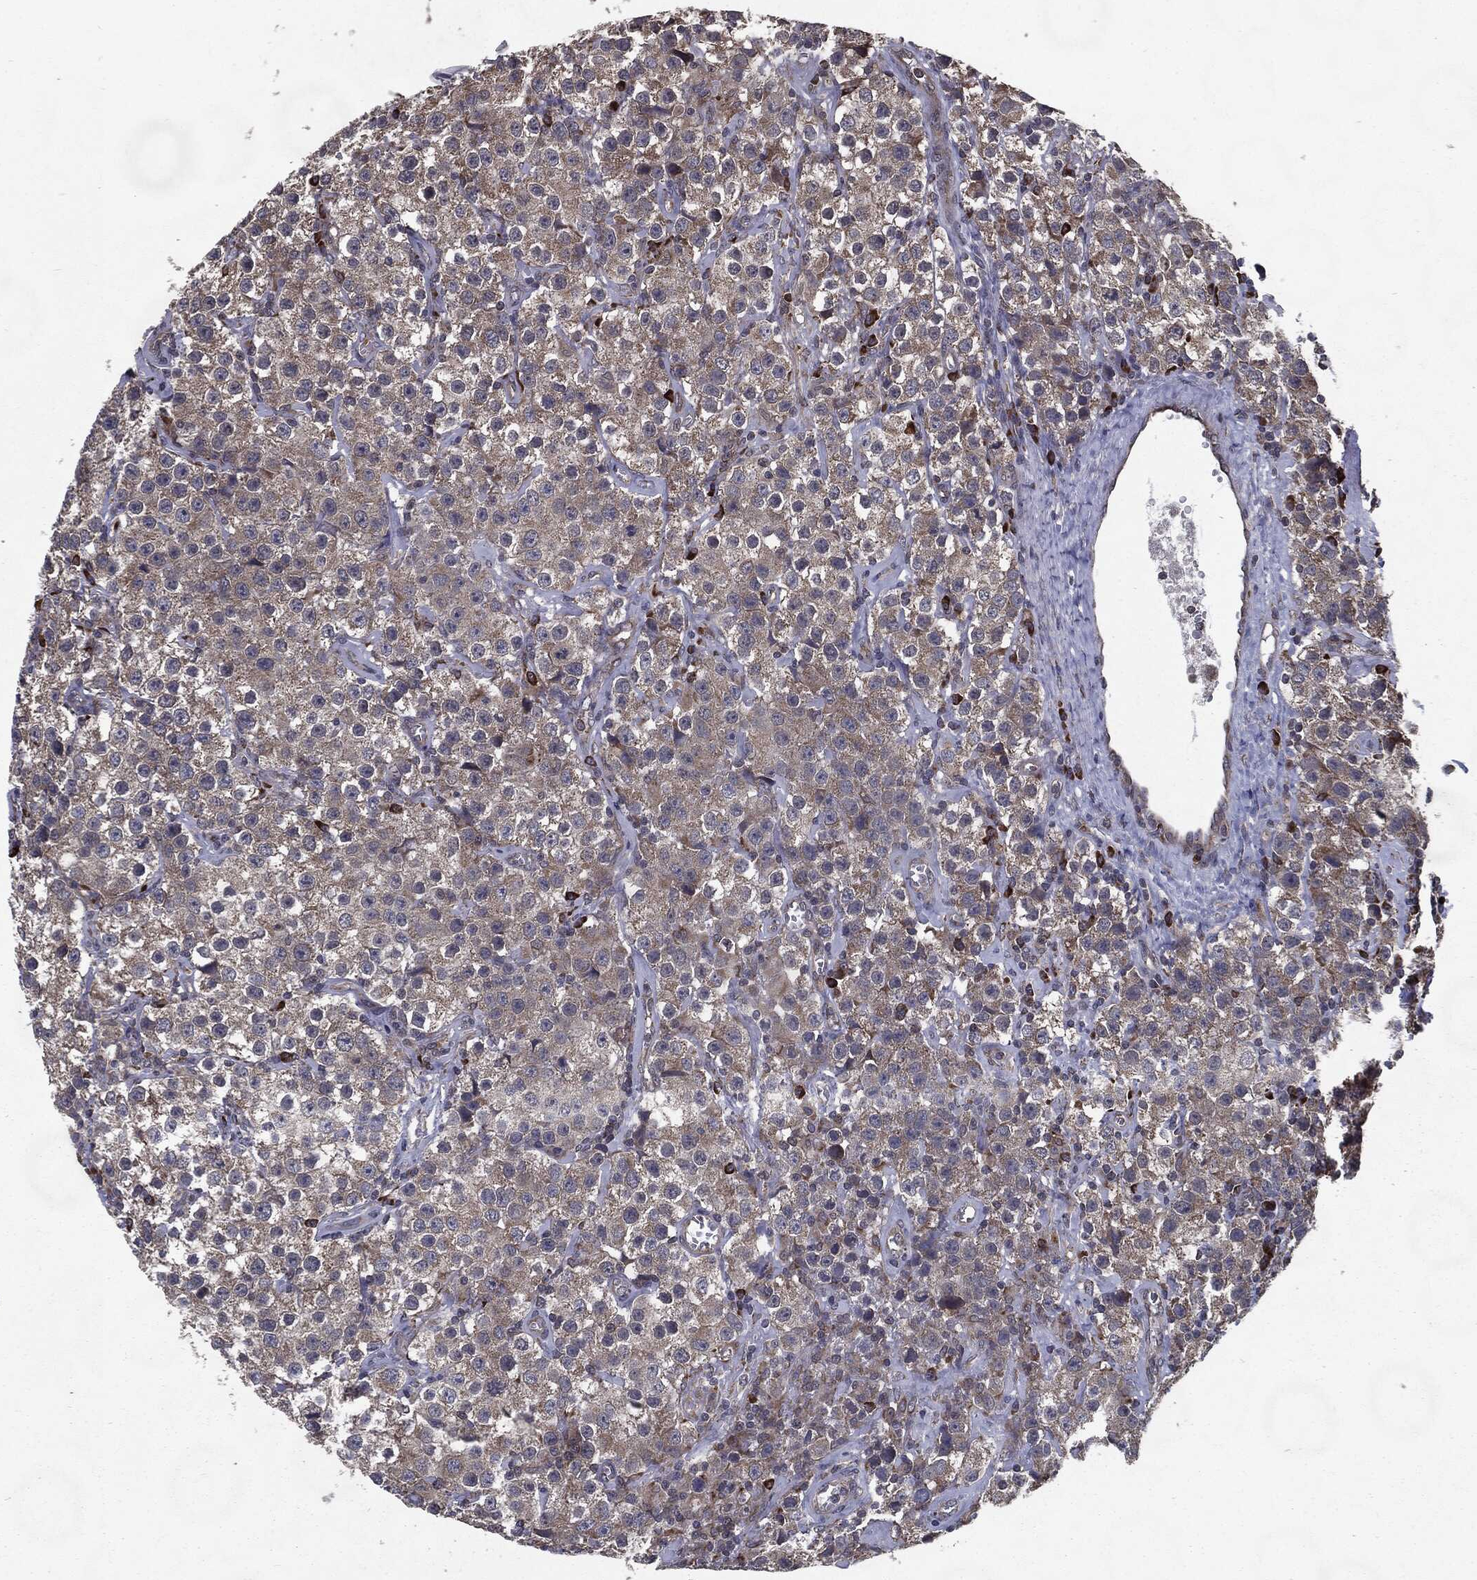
{"staining": {"intensity": "moderate", "quantity": "25%-75%", "location": "cytoplasmic/membranous"}, "tissue": "testis cancer", "cell_type": "Tumor cells", "image_type": "cancer", "snomed": [{"axis": "morphology", "description": "Seminoma, NOS"}, {"axis": "topography", "description": "Testis"}], "caption": "Testis cancer stained for a protein displays moderate cytoplasmic/membranous positivity in tumor cells.", "gene": "HDAC5", "patient": {"sex": "male", "age": 52}}